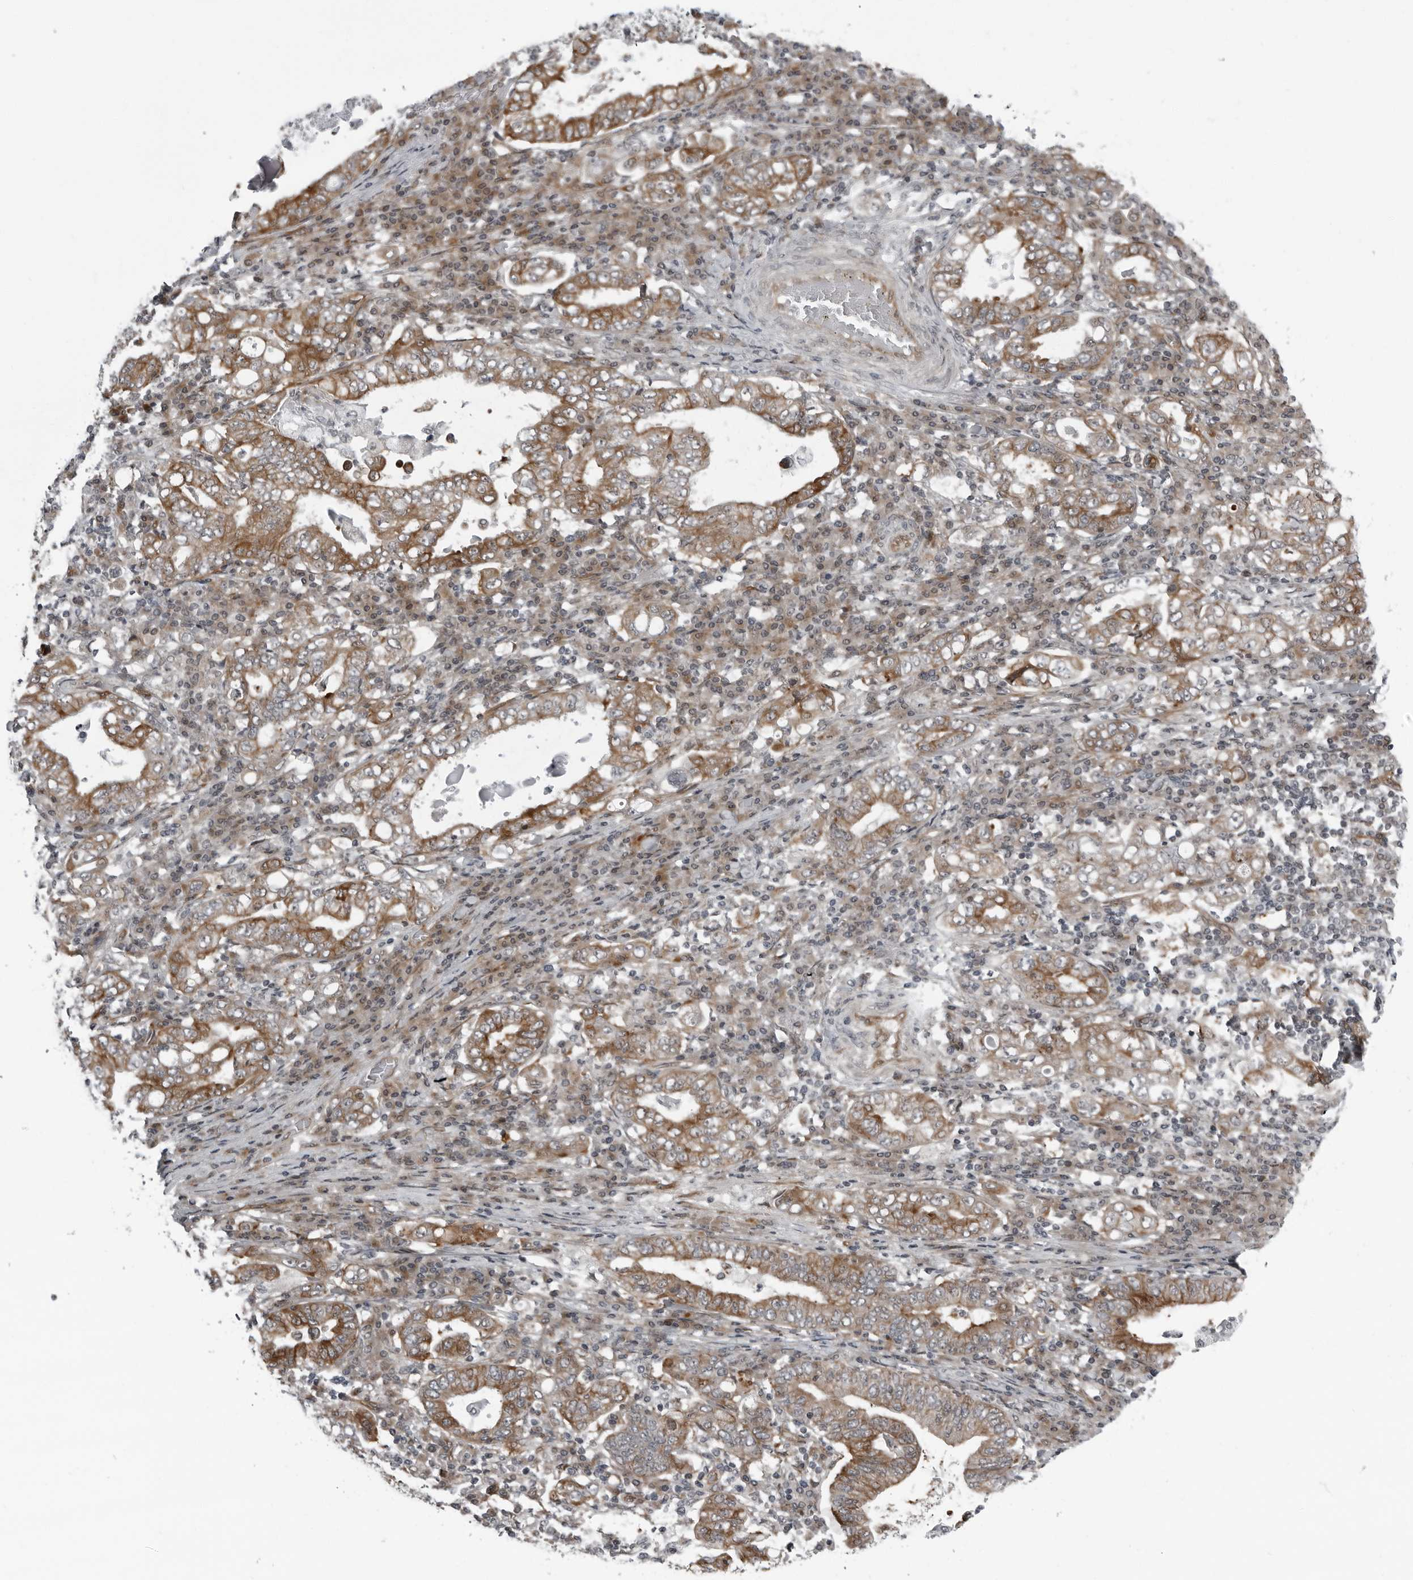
{"staining": {"intensity": "moderate", "quantity": ">75%", "location": "cytoplasmic/membranous"}, "tissue": "stomach cancer", "cell_type": "Tumor cells", "image_type": "cancer", "snomed": [{"axis": "morphology", "description": "Normal tissue, NOS"}, {"axis": "morphology", "description": "Adenocarcinoma, NOS"}, {"axis": "topography", "description": "Esophagus"}, {"axis": "topography", "description": "Stomach, upper"}, {"axis": "topography", "description": "Peripheral nerve tissue"}], "caption": "Protein expression analysis of human stomach cancer (adenocarcinoma) reveals moderate cytoplasmic/membranous expression in approximately >75% of tumor cells.", "gene": "FAM102B", "patient": {"sex": "male", "age": 62}}